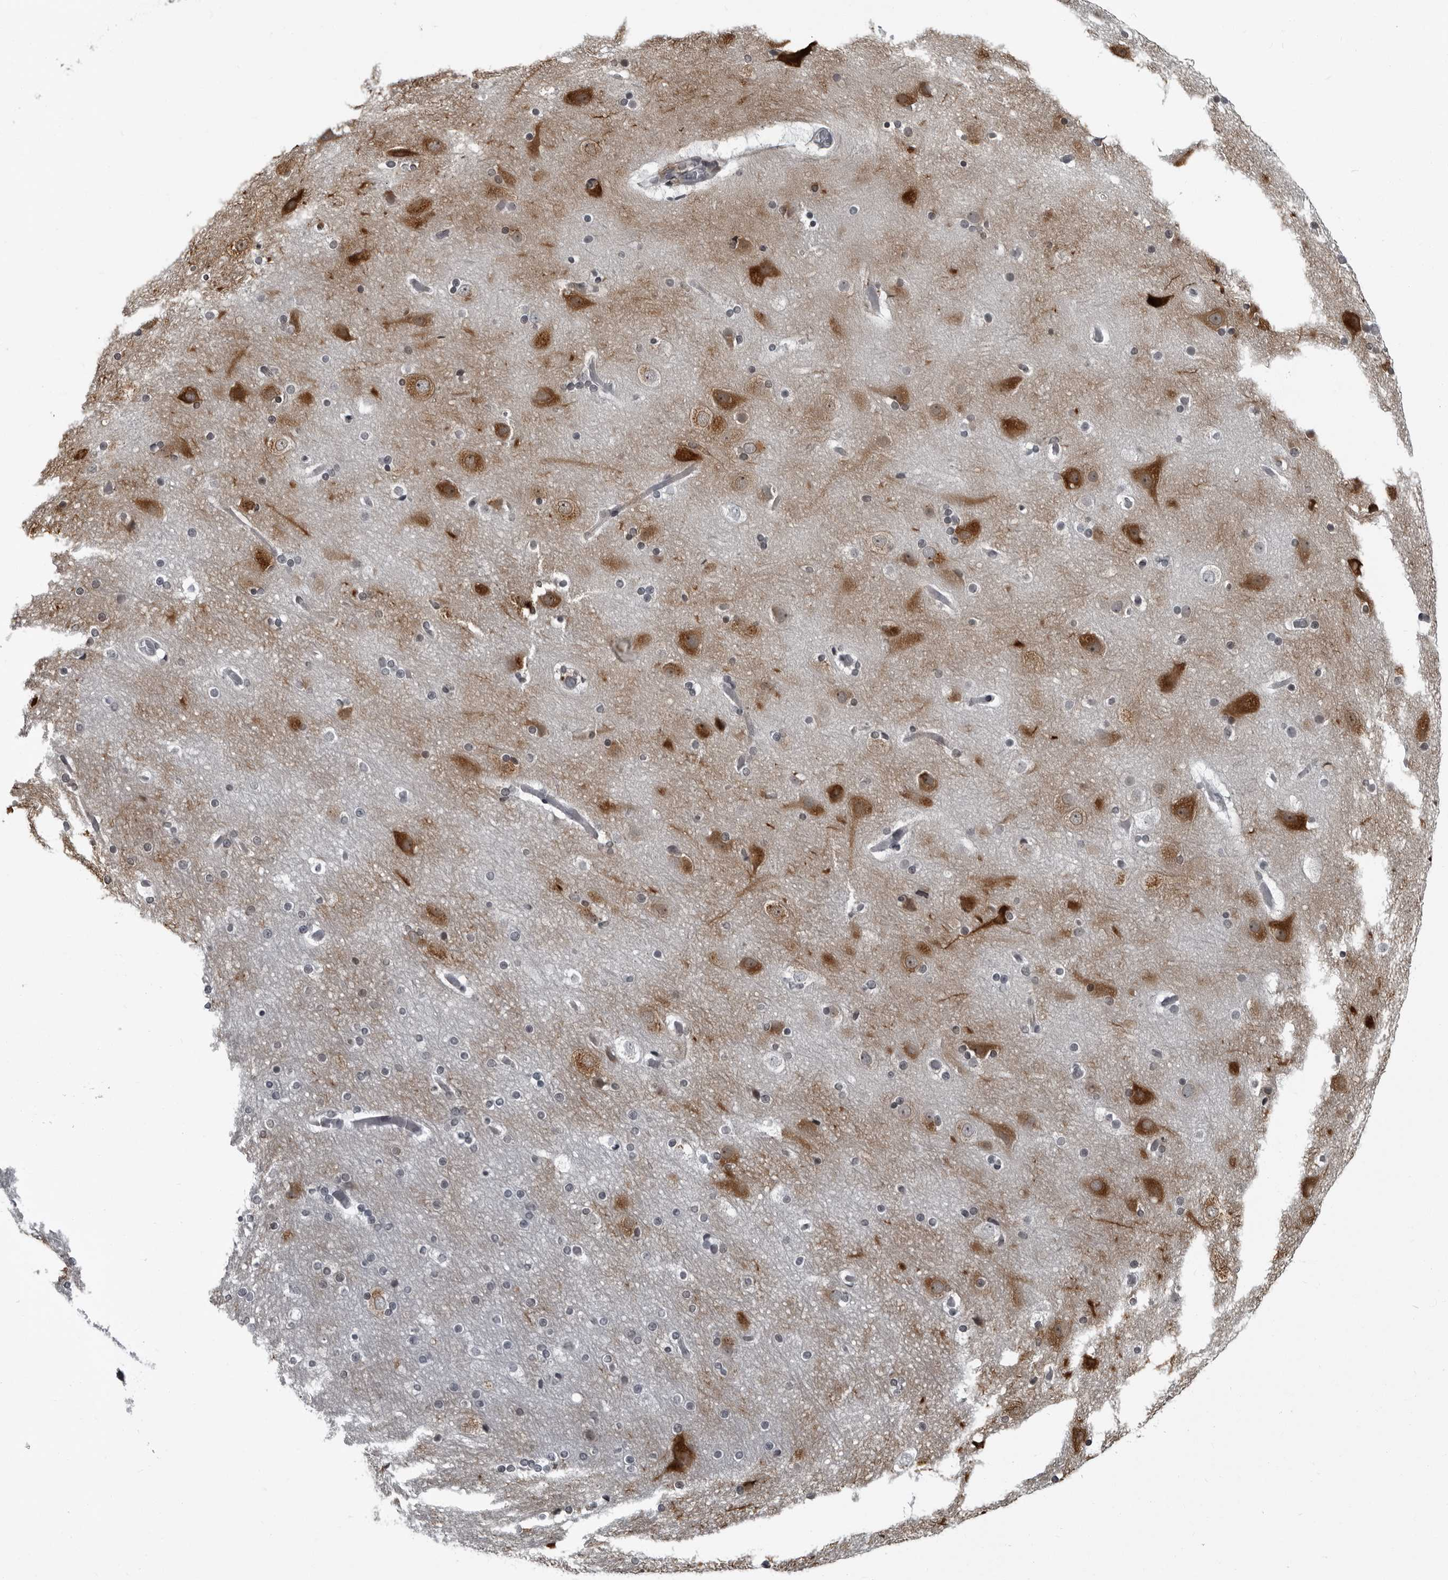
{"staining": {"intensity": "negative", "quantity": "none", "location": "none"}, "tissue": "cerebral cortex", "cell_type": "Endothelial cells", "image_type": "normal", "snomed": [{"axis": "morphology", "description": "Normal tissue, NOS"}, {"axis": "topography", "description": "Cerebral cortex"}], "caption": "Endothelial cells show no significant protein staining in benign cerebral cortex. (DAB (3,3'-diaminobenzidine) immunohistochemistry visualized using brightfield microscopy, high magnification).", "gene": "RTCA", "patient": {"sex": "male", "age": 57}}